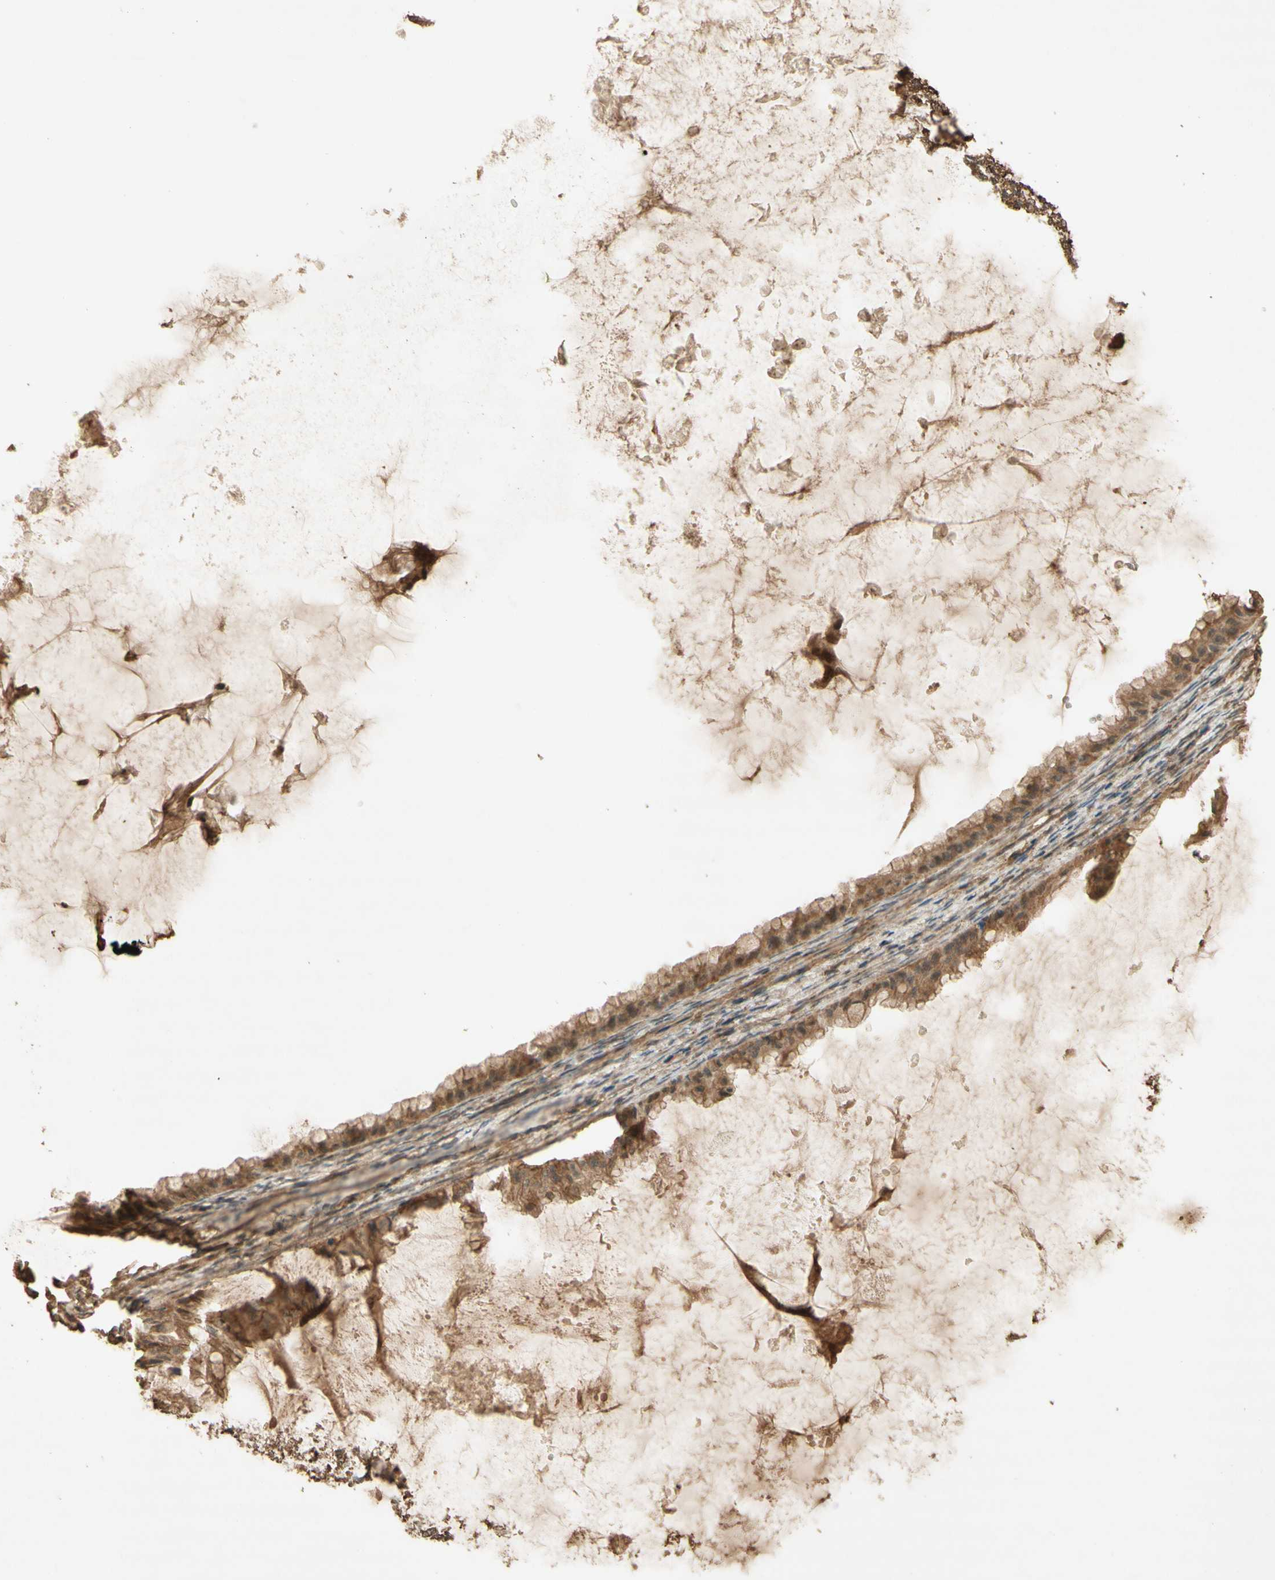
{"staining": {"intensity": "moderate", "quantity": ">75%", "location": "cytoplasmic/membranous"}, "tissue": "ovarian cancer", "cell_type": "Tumor cells", "image_type": "cancer", "snomed": [{"axis": "morphology", "description": "Cystadenocarcinoma, mucinous, NOS"}, {"axis": "topography", "description": "Ovary"}], "caption": "Moderate cytoplasmic/membranous expression is identified in approximately >75% of tumor cells in mucinous cystadenocarcinoma (ovarian). (IHC, brightfield microscopy, high magnification).", "gene": "SMAD9", "patient": {"sex": "female", "age": 61}}